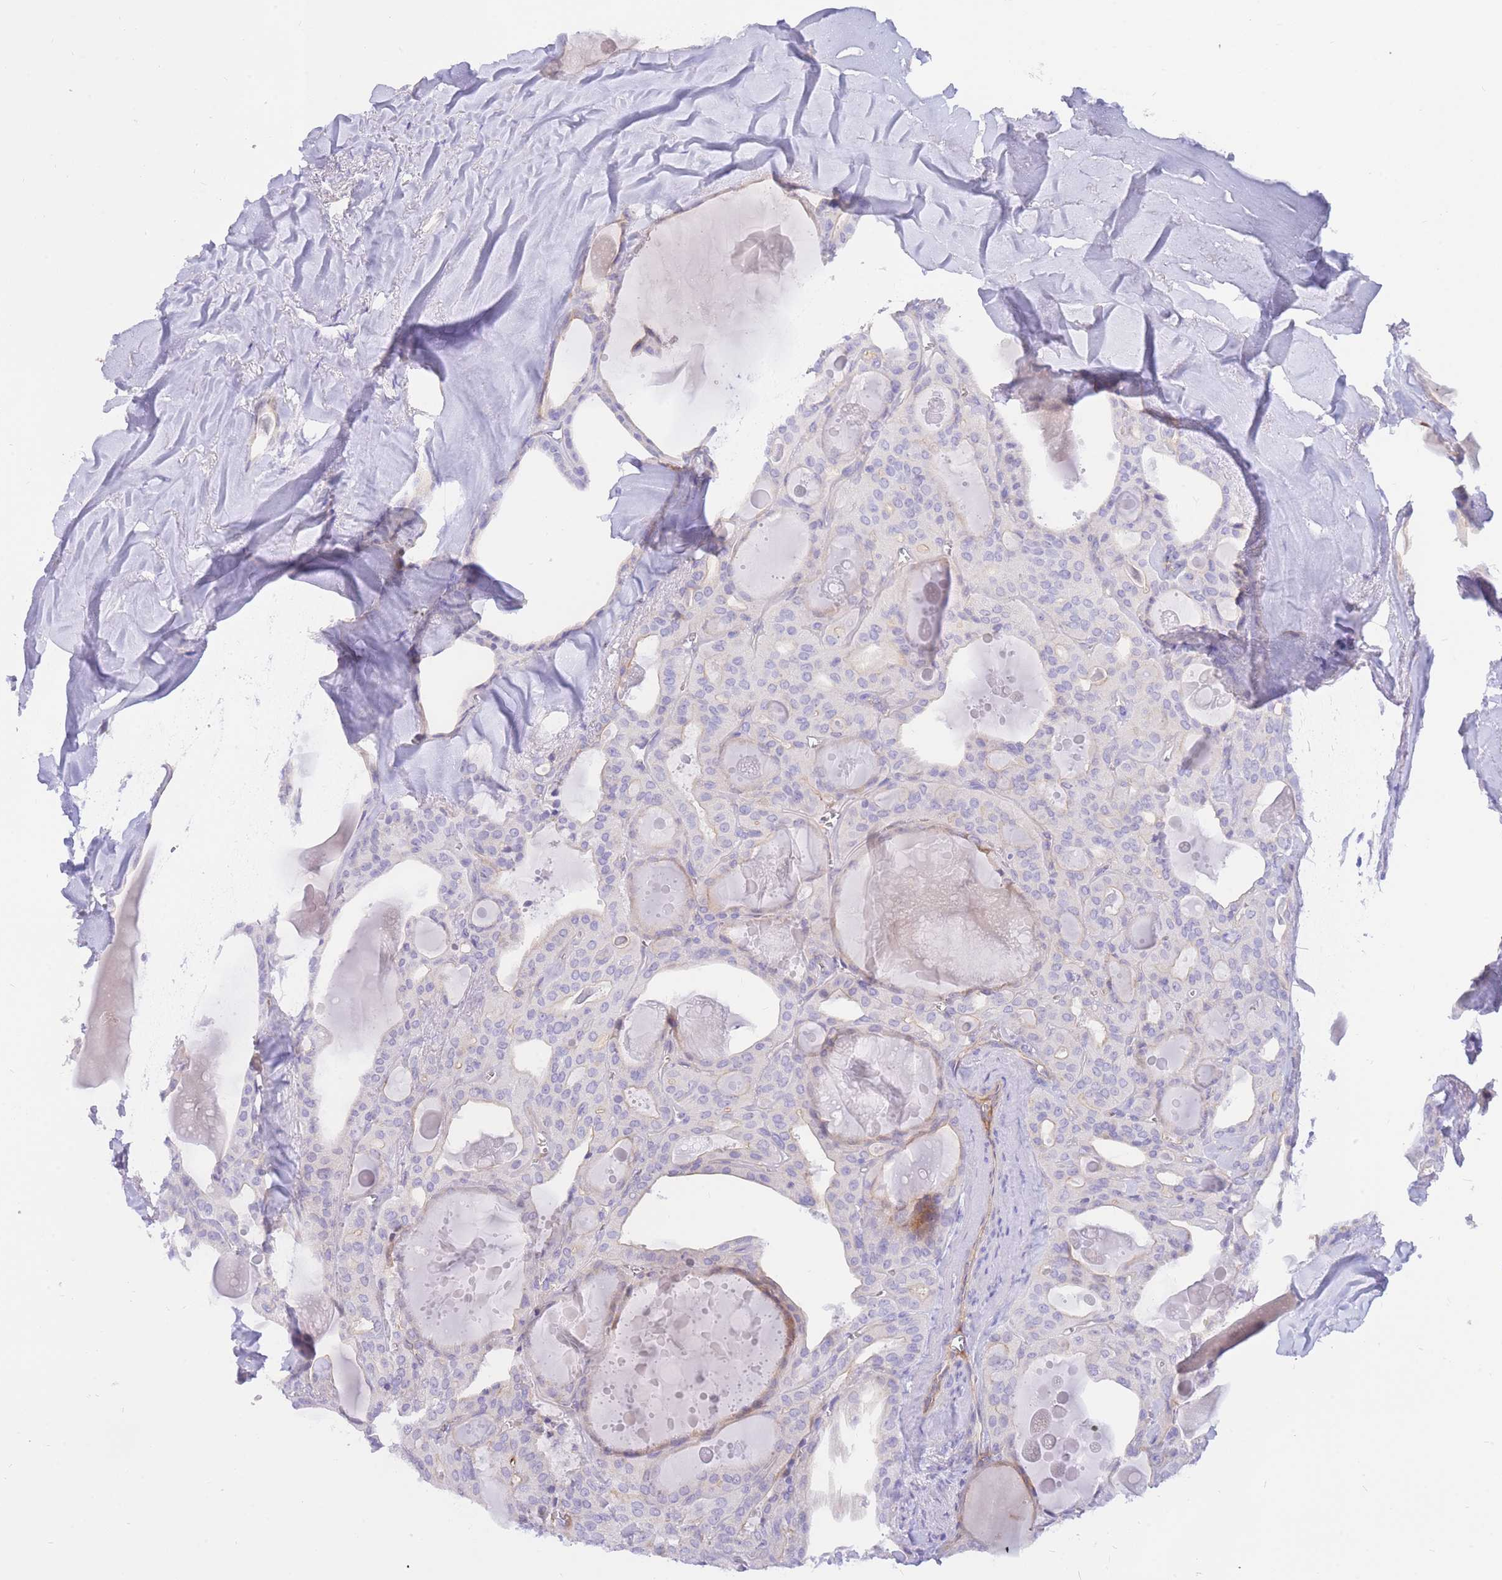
{"staining": {"intensity": "negative", "quantity": "none", "location": "none"}, "tissue": "thyroid cancer", "cell_type": "Tumor cells", "image_type": "cancer", "snomed": [{"axis": "morphology", "description": "Papillary adenocarcinoma, NOS"}, {"axis": "topography", "description": "Thyroid gland"}], "caption": "An IHC histopathology image of thyroid cancer is shown. There is no staining in tumor cells of thyroid cancer. (DAB (3,3'-diaminobenzidine) immunohistochemistry visualized using brightfield microscopy, high magnification).", "gene": "SULT1A1", "patient": {"sex": "male", "age": 52}}